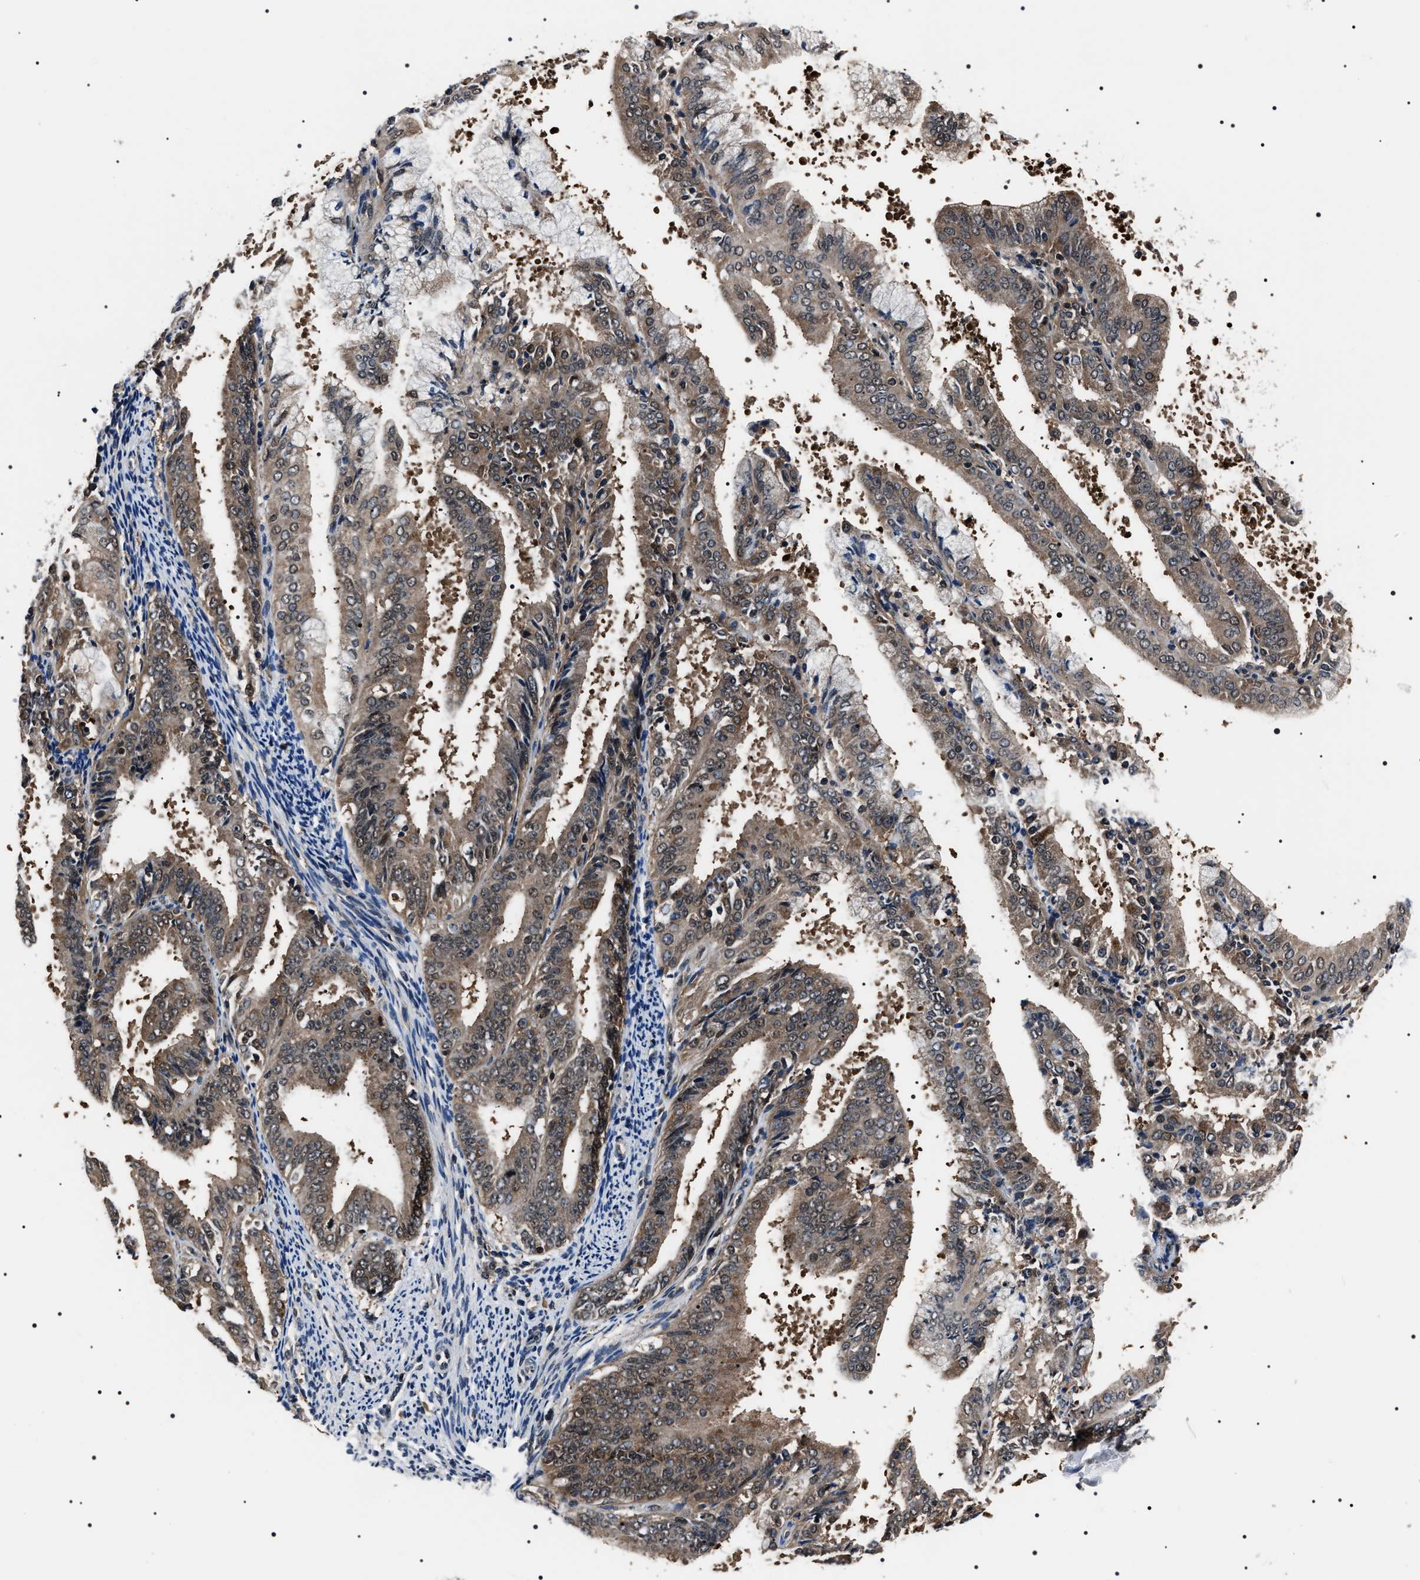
{"staining": {"intensity": "moderate", "quantity": ">75%", "location": "cytoplasmic/membranous,nuclear"}, "tissue": "endometrial cancer", "cell_type": "Tumor cells", "image_type": "cancer", "snomed": [{"axis": "morphology", "description": "Adenocarcinoma, NOS"}, {"axis": "topography", "description": "Endometrium"}], "caption": "Endometrial cancer stained for a protein (brown) shows moderate cytoplasmic/membranous and nuclear positive staining in about >75% of tumor cells.", "gene": "SIPA1", "patient": {"sex": "female", "age": 63}}